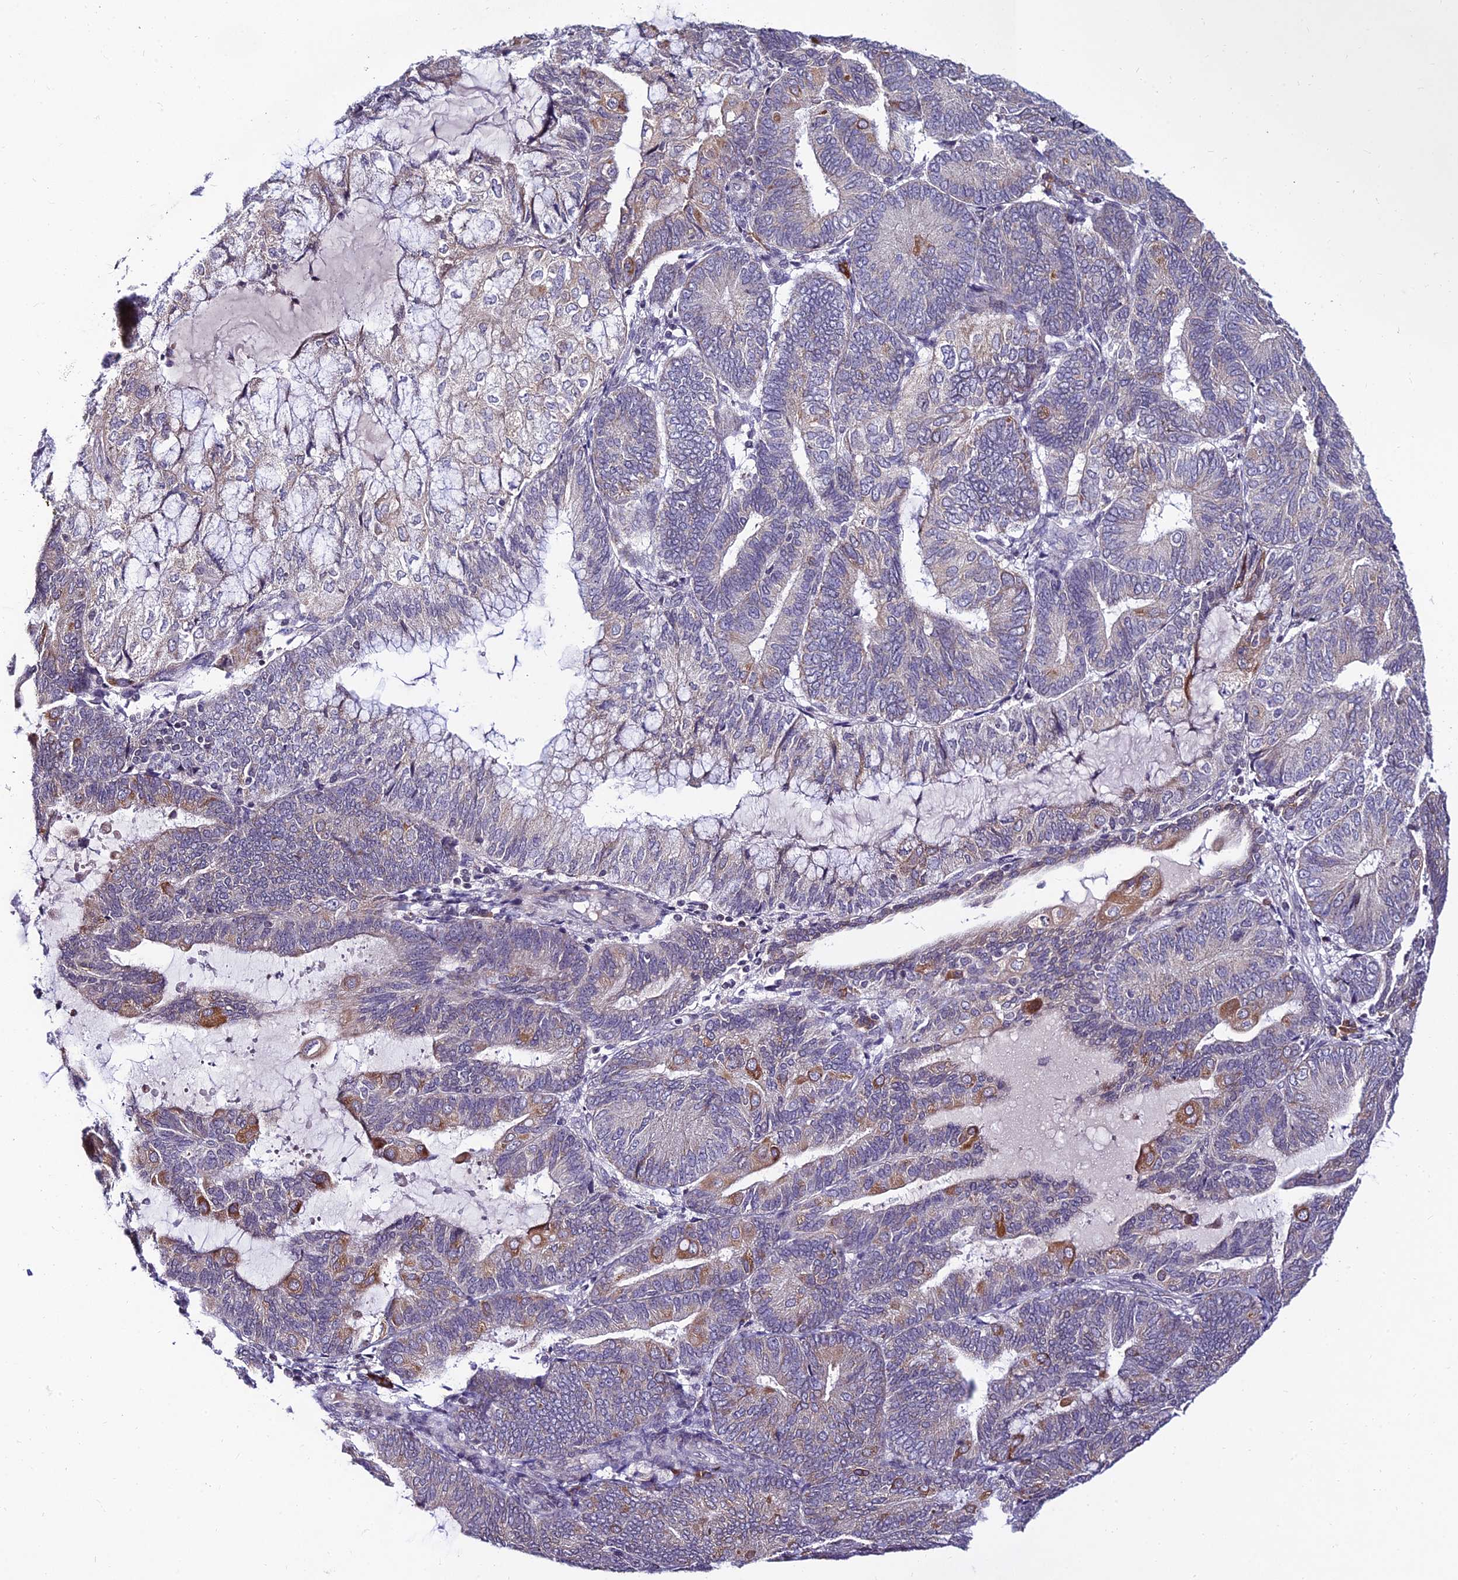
{"staining": {"intensity": "moderate", "quantity": "<25%", "location": "cytoplasmic/membranous"}, "tissue": "endometrial cancer", "cell_type": "Tumor cells", "image_type": "cancer", "snomed": [{"axis": "morphology", "description": "Adenocarcinoma, NOS"}, {"axis": "topography", "description": "Endometrium"}], "caption": "Endometrial cancer stained for a protein (brown) shows moderate cytoplasmic/membranous positive staining in about <25% of tumor cells.", "gene": "CDNF", "patient": {"sex": "female", "age": 81}}